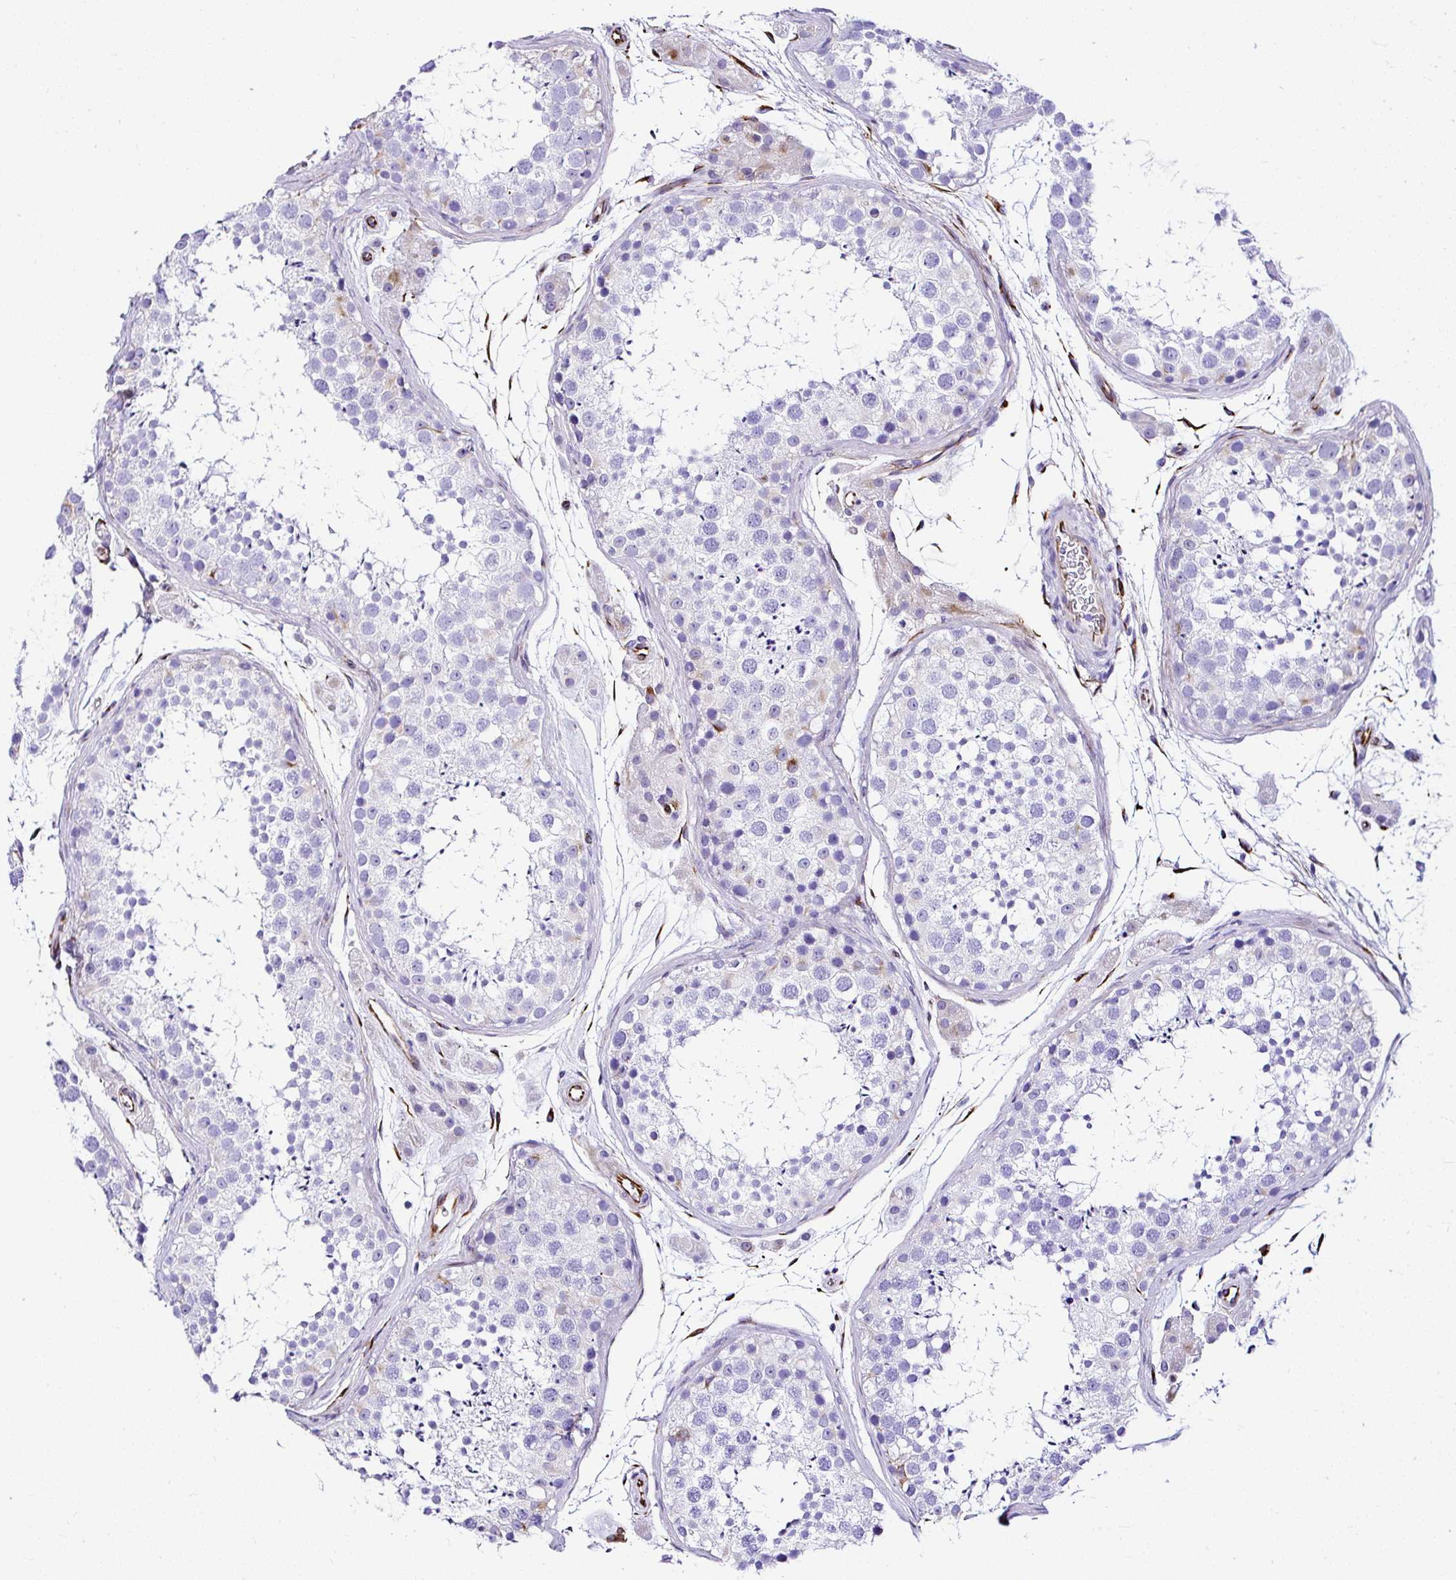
{"staining": {"intensity": "strong", "quantity": "<25%", "location": "cytoplasmic/membranous"}, "tissue": "testis", "cell_type": "Cells in seminiferous ducts", "image_type": "normal", "snomed": [{"axis": "morphology", "description": "Normal tissue, NOS"}, {"axis": "topography", "description": "Testis"}], "caption": "A histopathology image of human testis stained for a protein reveals strong cytoplasmic/membranous brown staining in cells in seminiferous ducts. (IHC, brightfield microscopy, high magnification).", "gene": "DEPDC5", "patient": {"sex": "male", "age": 41}}